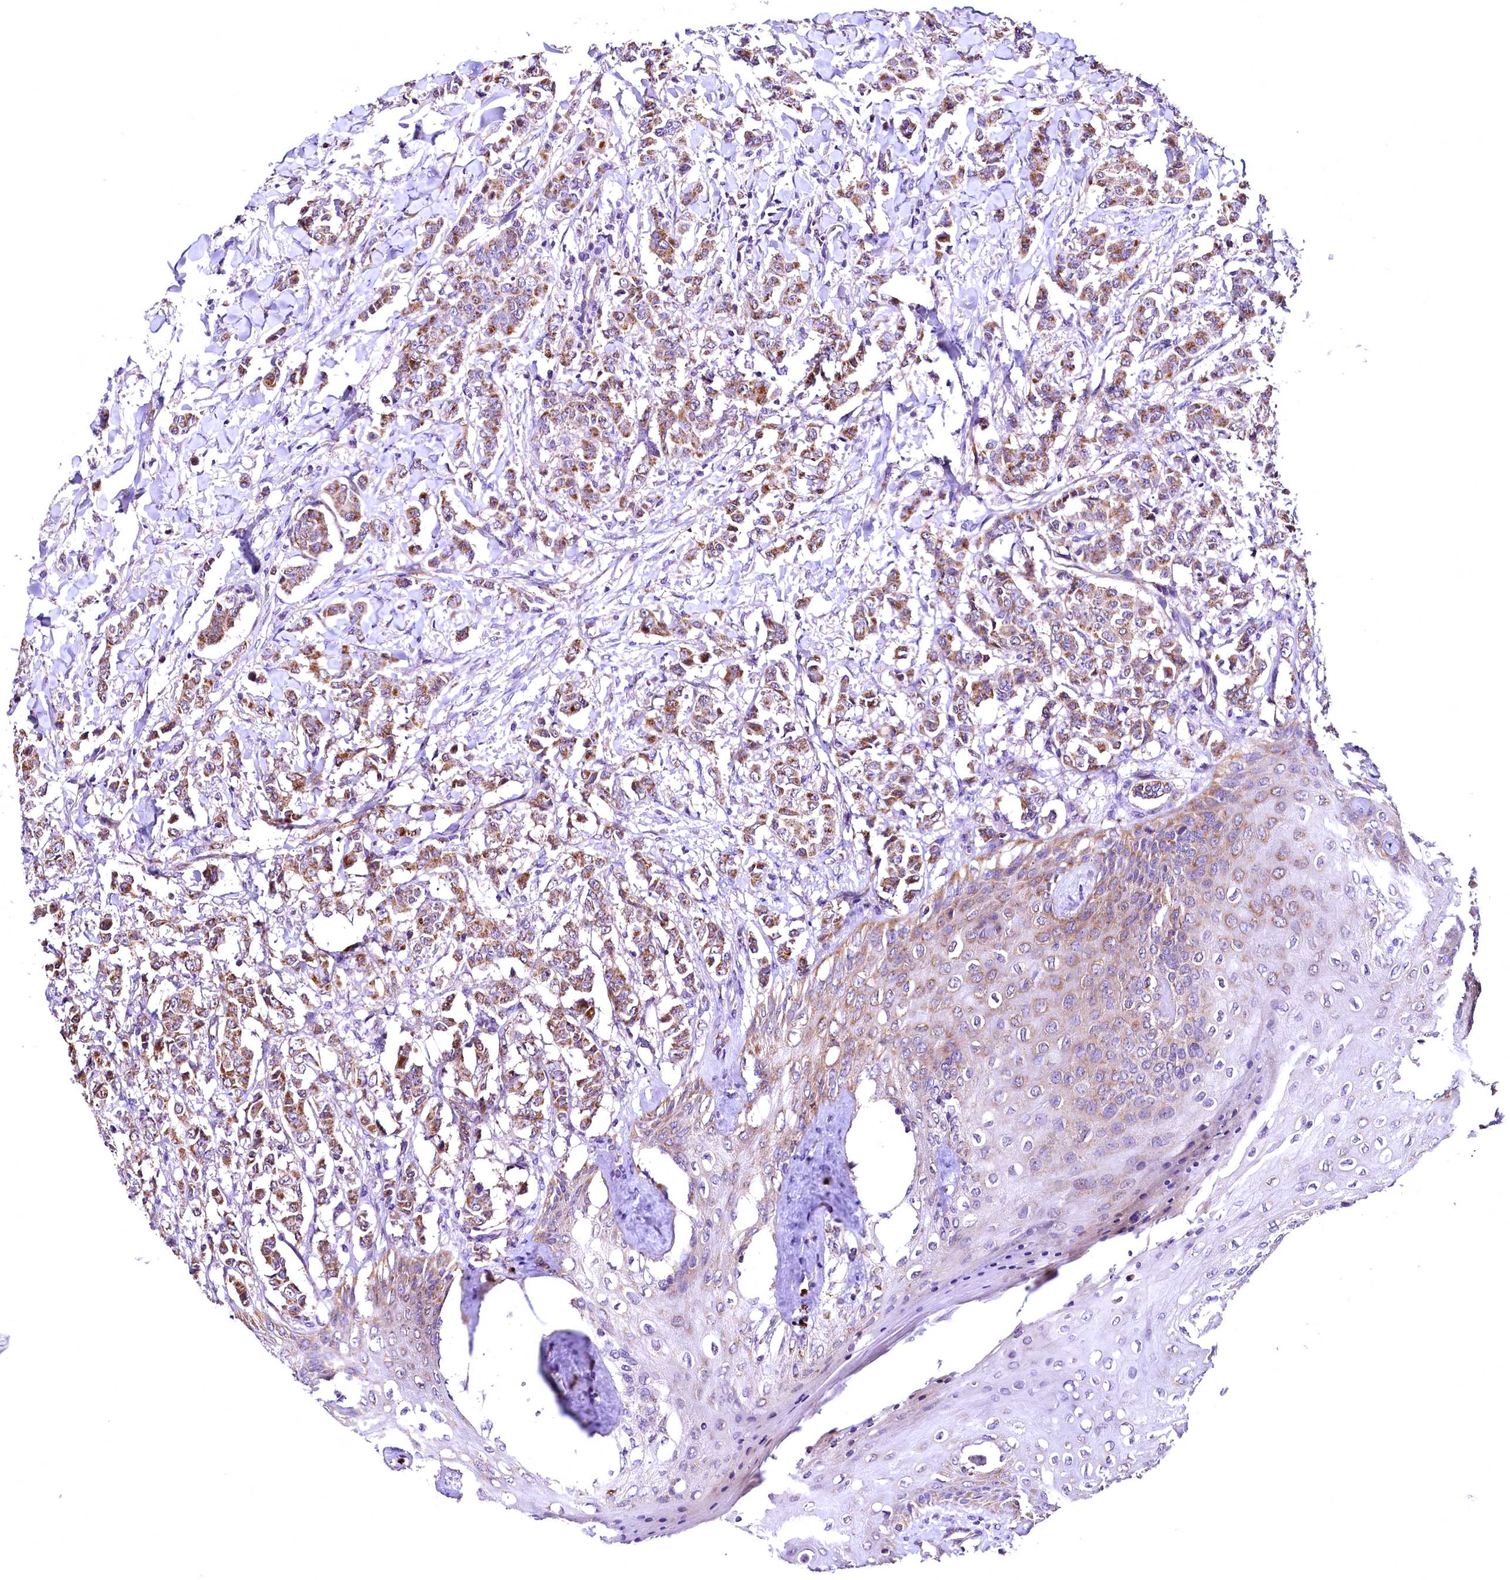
{"staining": {"intensity": "moderate", "quantity": ">75%", "location": "cytoplasmic/membranous"}, "tissue": "breast cancer", "cell_type": "Tumor cells", "image_type": "cancer", "snomed": [{"axis": "morphology", "description": "Duct carcinoma"}, {"axis": "topography", "description": "Breast"}], "caption": "This image shows immunohistochemistry staining of human breast cancer (invasive ductal carcinoma), with medium moderate cytoplasmic/membranous staining in approximately >75% of tumor cells.", "gene": "MRPL57", "patient": {"sex": "female", "age": 40}}